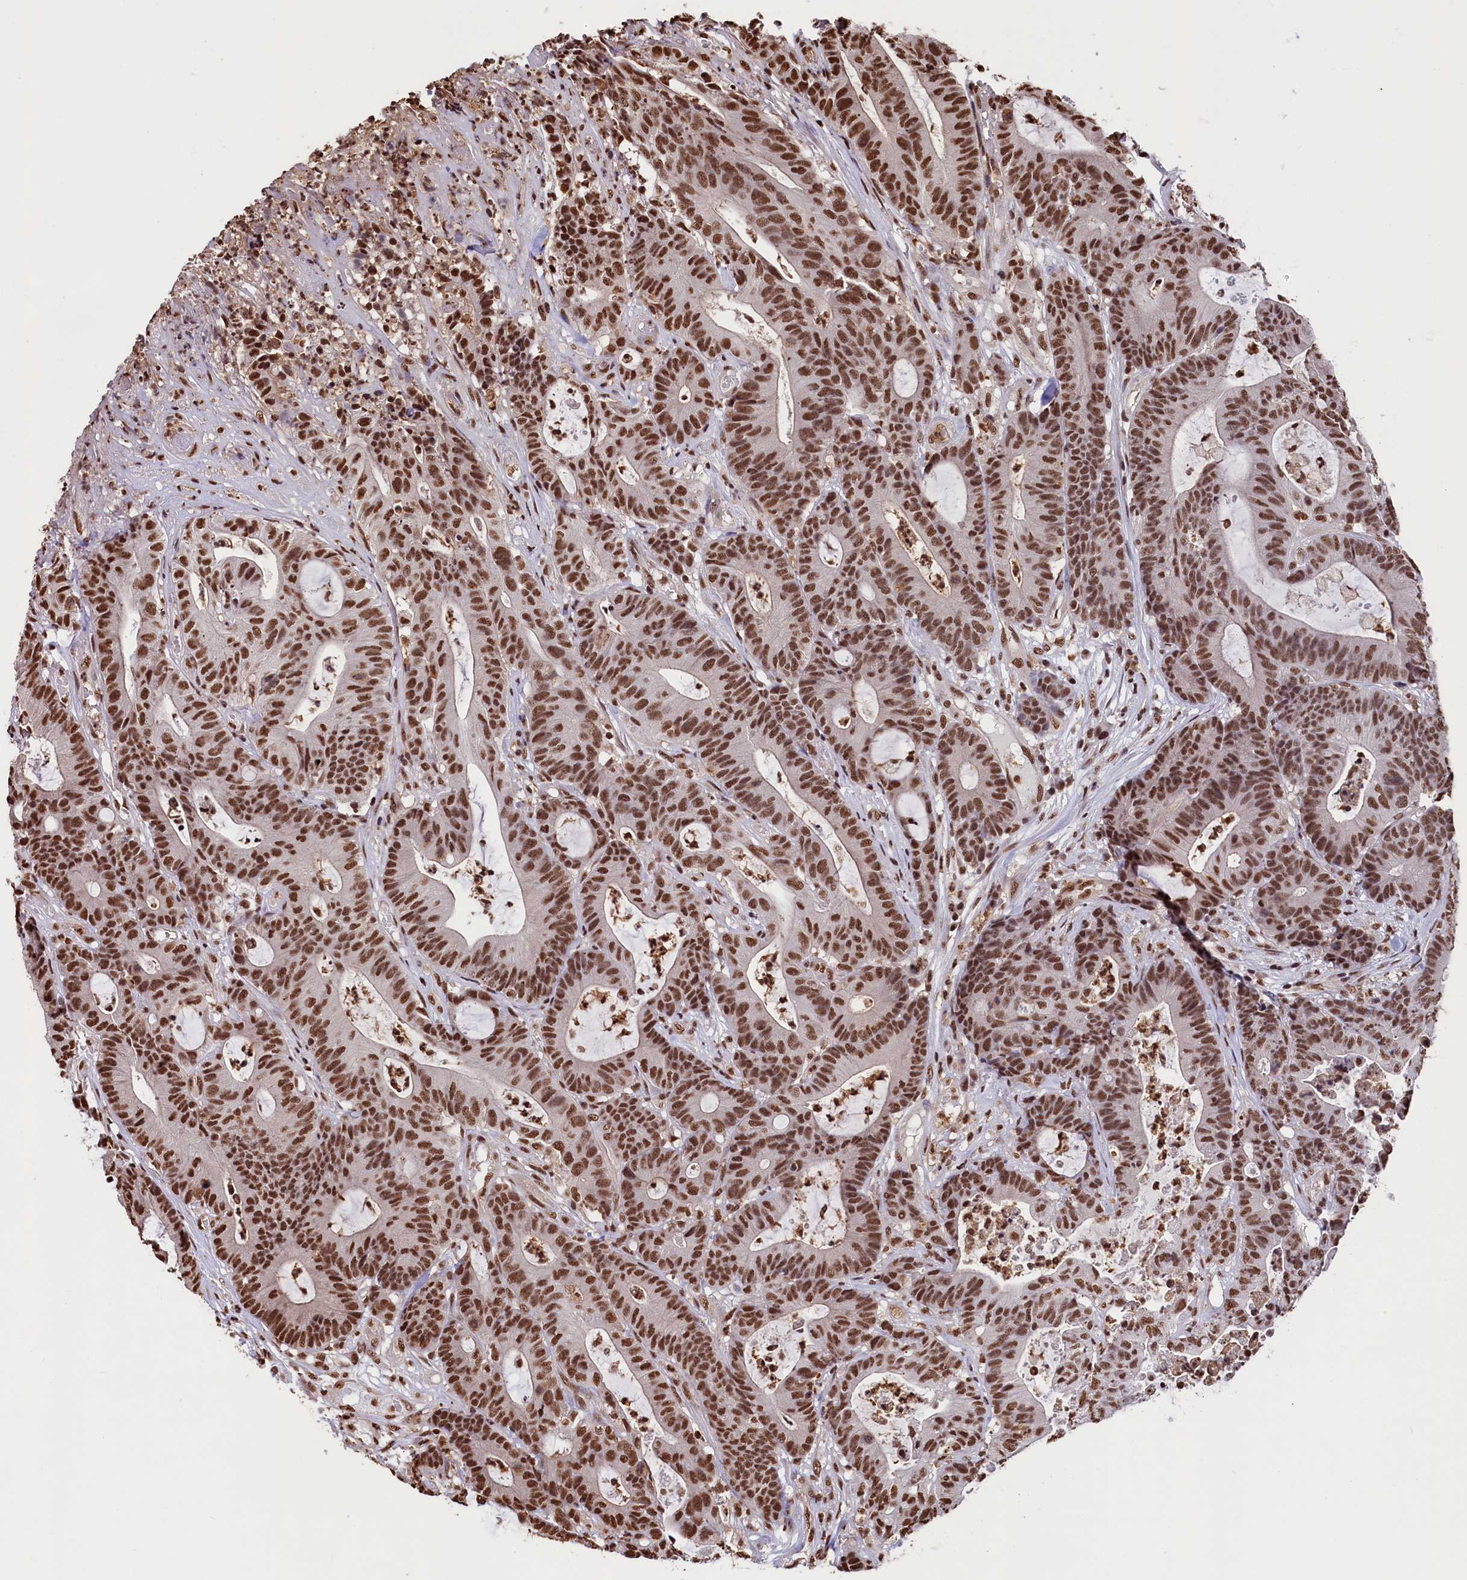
{"staining": {"intensity": "strong", "quantity": ">75%", "location": "nuclear"}, "tissue": "colorectal cancer", "cell_type": "Tumor cells", "image_type": "cancer", "snomed": [{"axis": "morphology", "description": "Adenocarcinoma, NOS"}, {"axis": "topography", "description": "Colon"}], "caption": "This micrograph demonstrates IHC staining of human colorectal cancer, with high strong nuclear staining in about >75% of tumor cells.", "gene": "SNRPD2", "patient": {"sex": "female", "age": 84}}